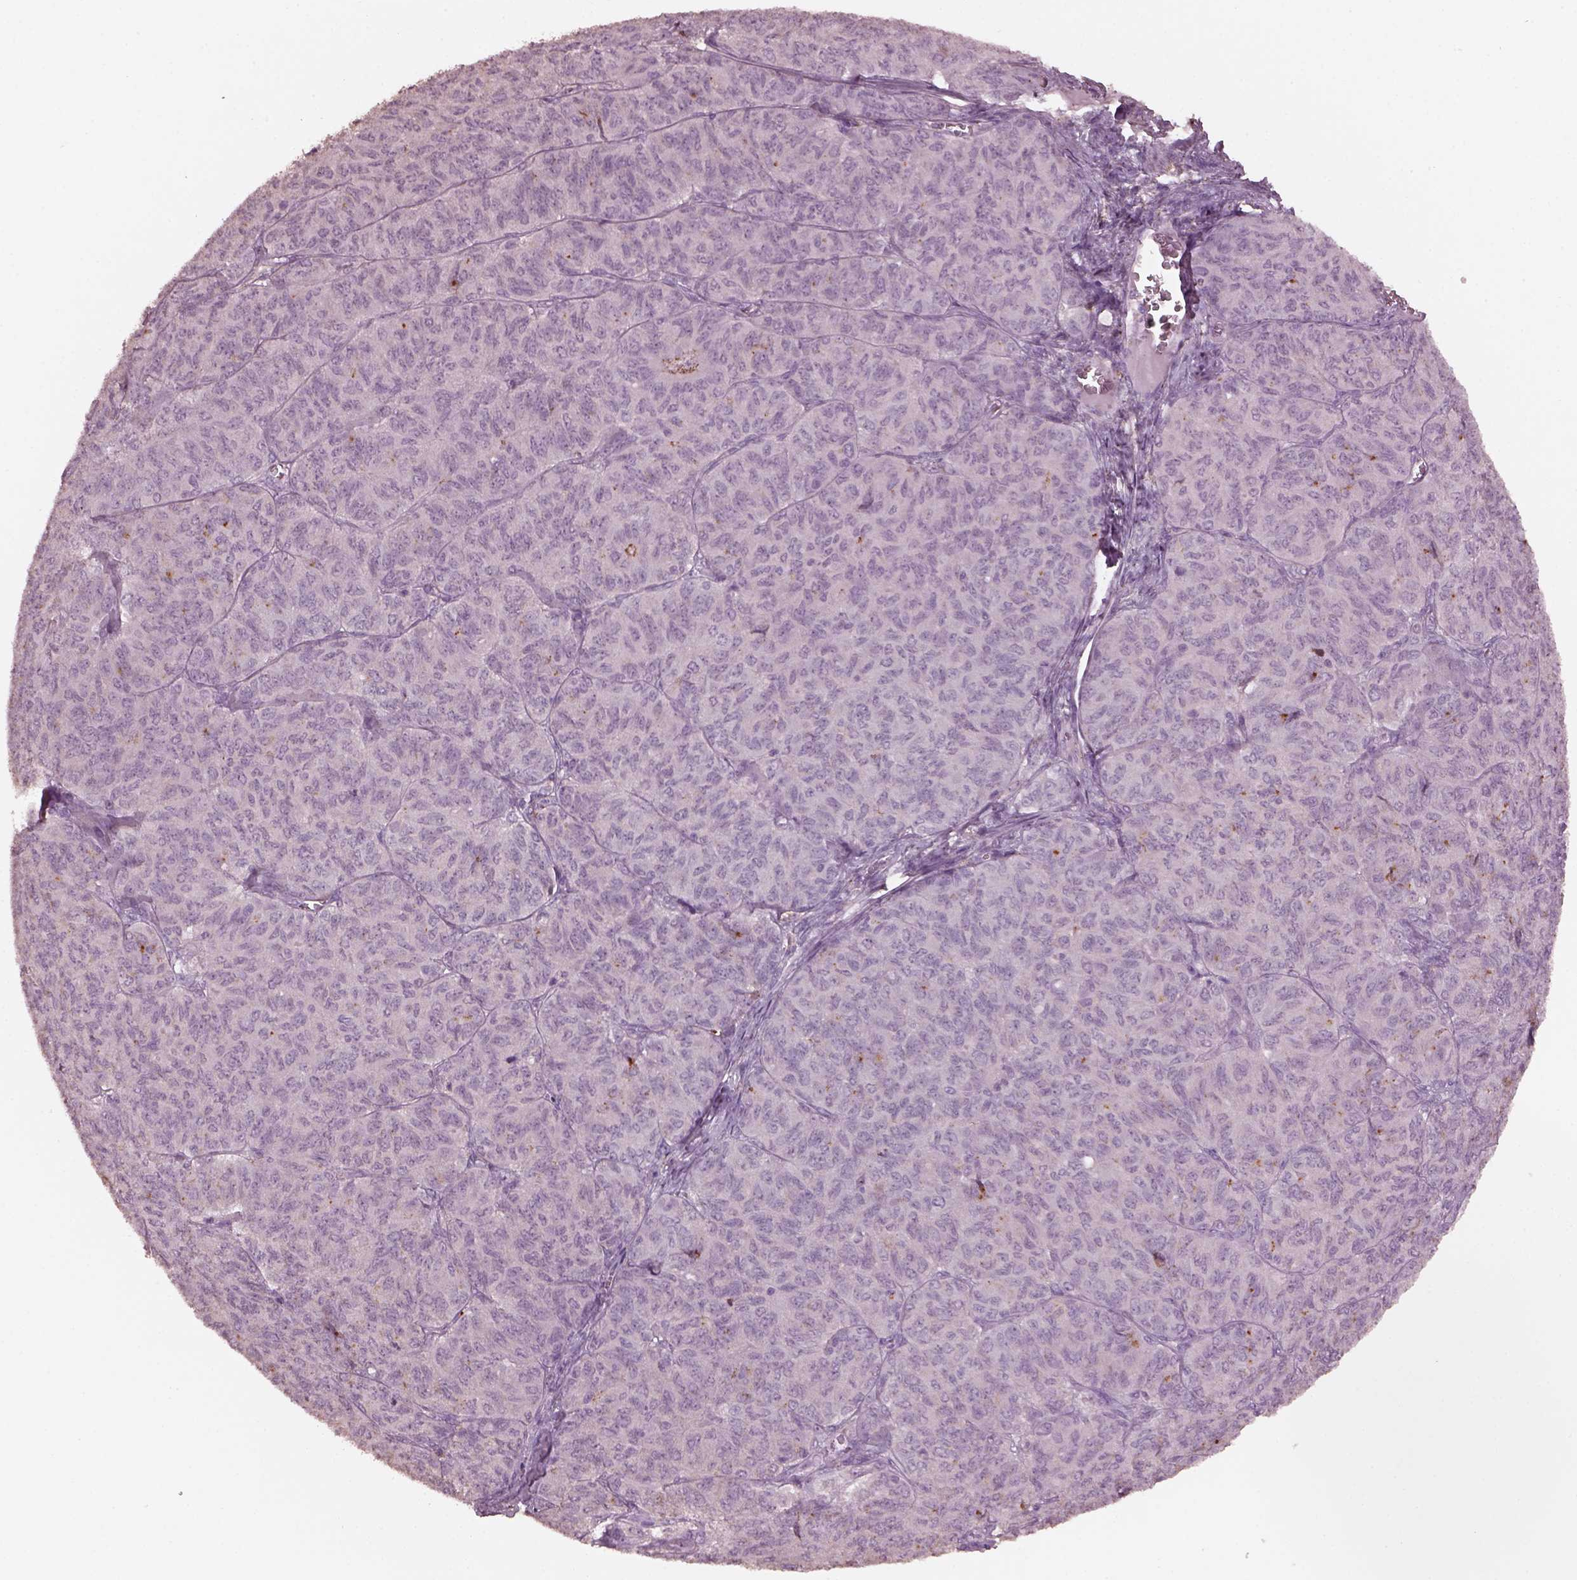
{"staining": {"intensity": "negative", "quantity": "none", "location": "none"}, "tissue": "ovarian cancer", "cell_type": "Tumor cells", "image_type": "cancer", "snomed": [{"axis": "morphology", "description": "Carcinoma, endometroid"}, {"axis": "topography", "description": "Ovary"}], "caption": "Immunohistochemistry image of human ovarian cancer stained for a protein (brown), which reveals no staining in tumor cells. (DAB (3,3'-diaminobenzidine) IHC with hematoxylin counter stain).", "gene": "SRI", "patient": {"sex": "female", "age": 80}}